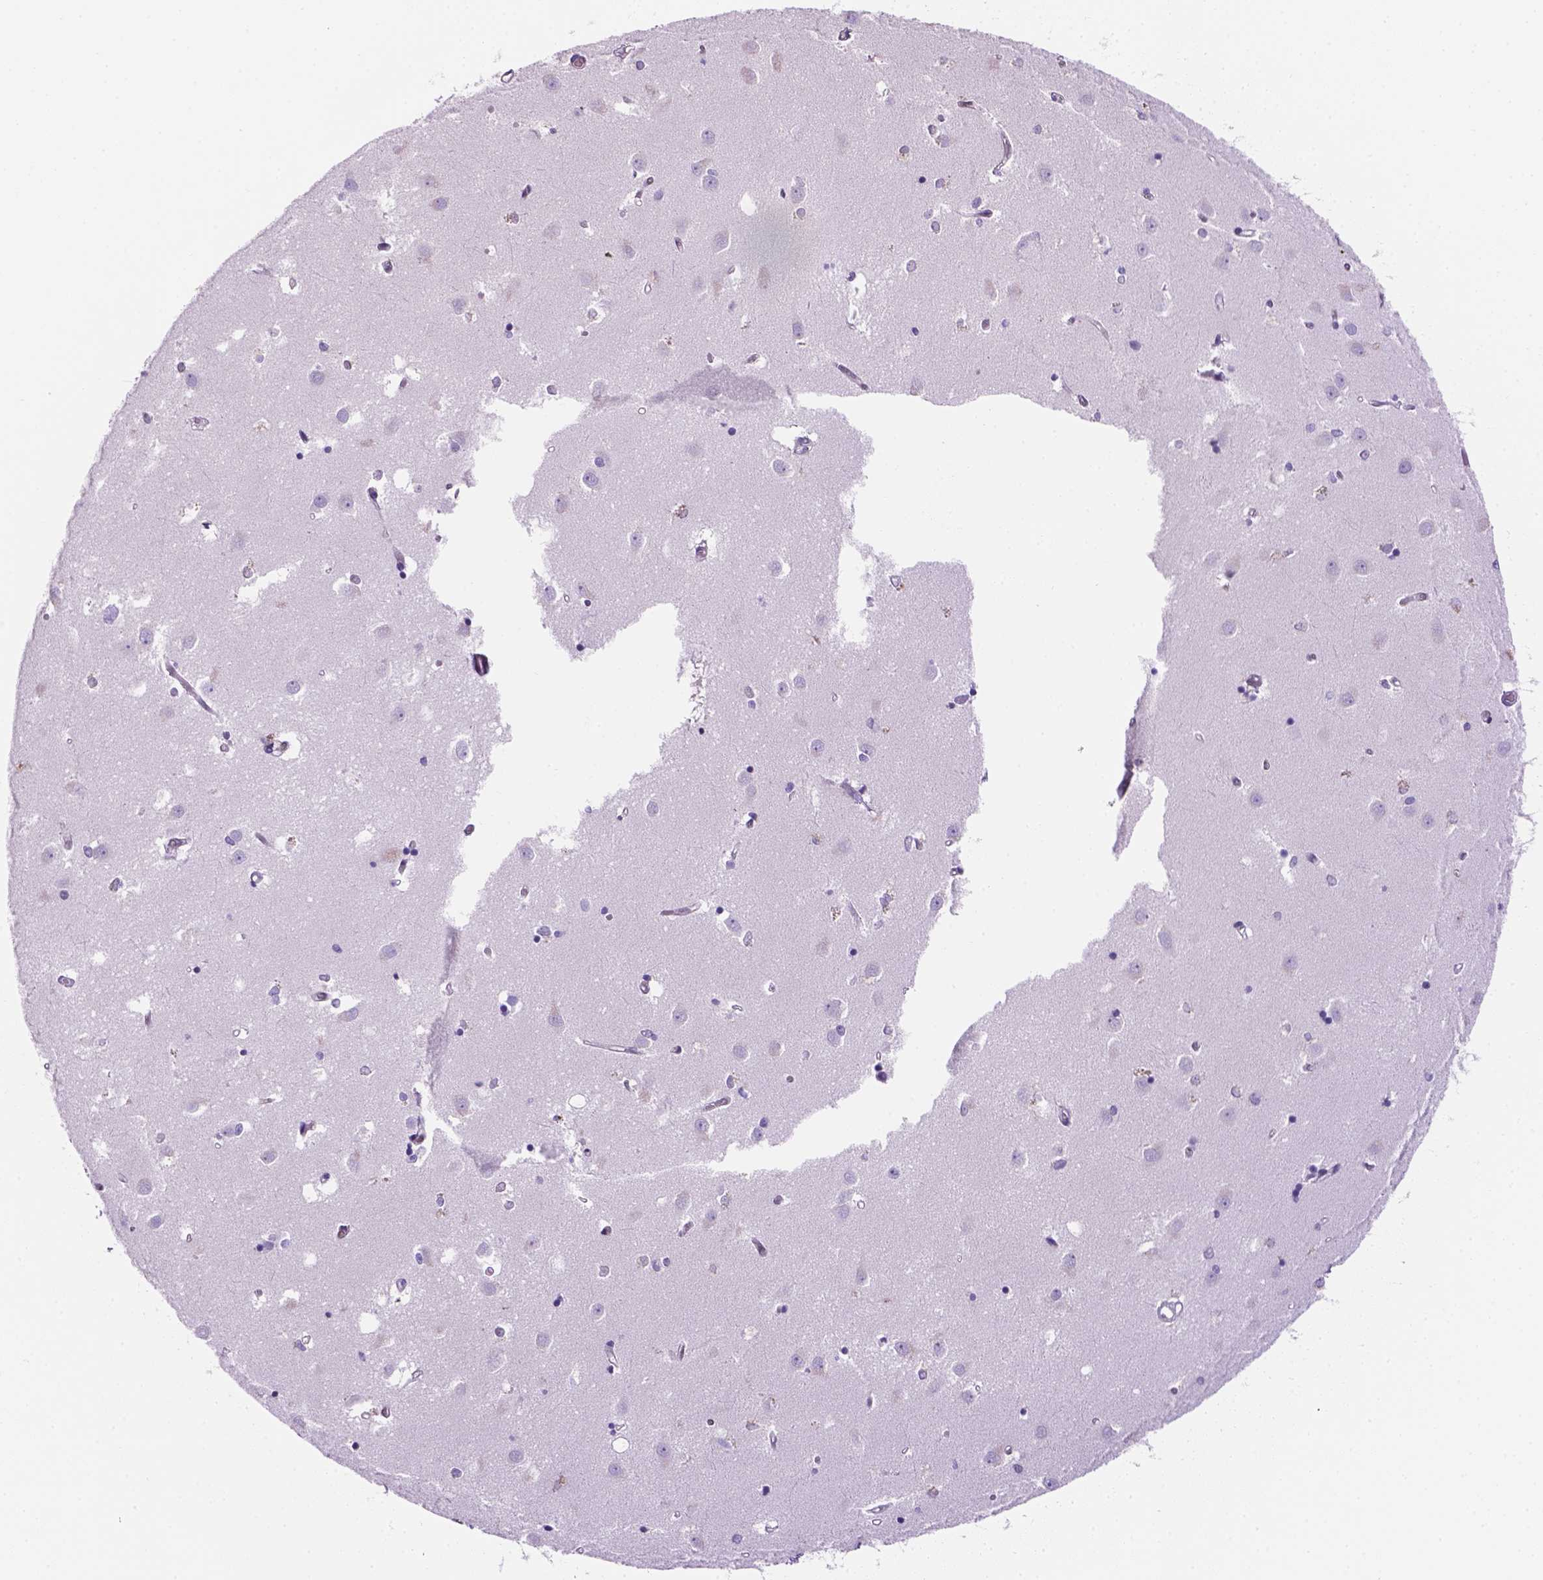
{"staining": {"intensity": "negative", "quantity": "none", "location": "none"}, "tissue": "caudate", "cell_type": "Glial cells", "image_type": "normal", "snomed": [{"axis": "morphology", "description": "Normal tissue, NOS"}, {"axis": "topography", "description": "Lateral ventricle wall"}], "caption": "Protein analysis of normal caudate reveals no significant staining in glial cells.", "gene": "TMEM210", "patient": {"sex": "male", "age": 54}}